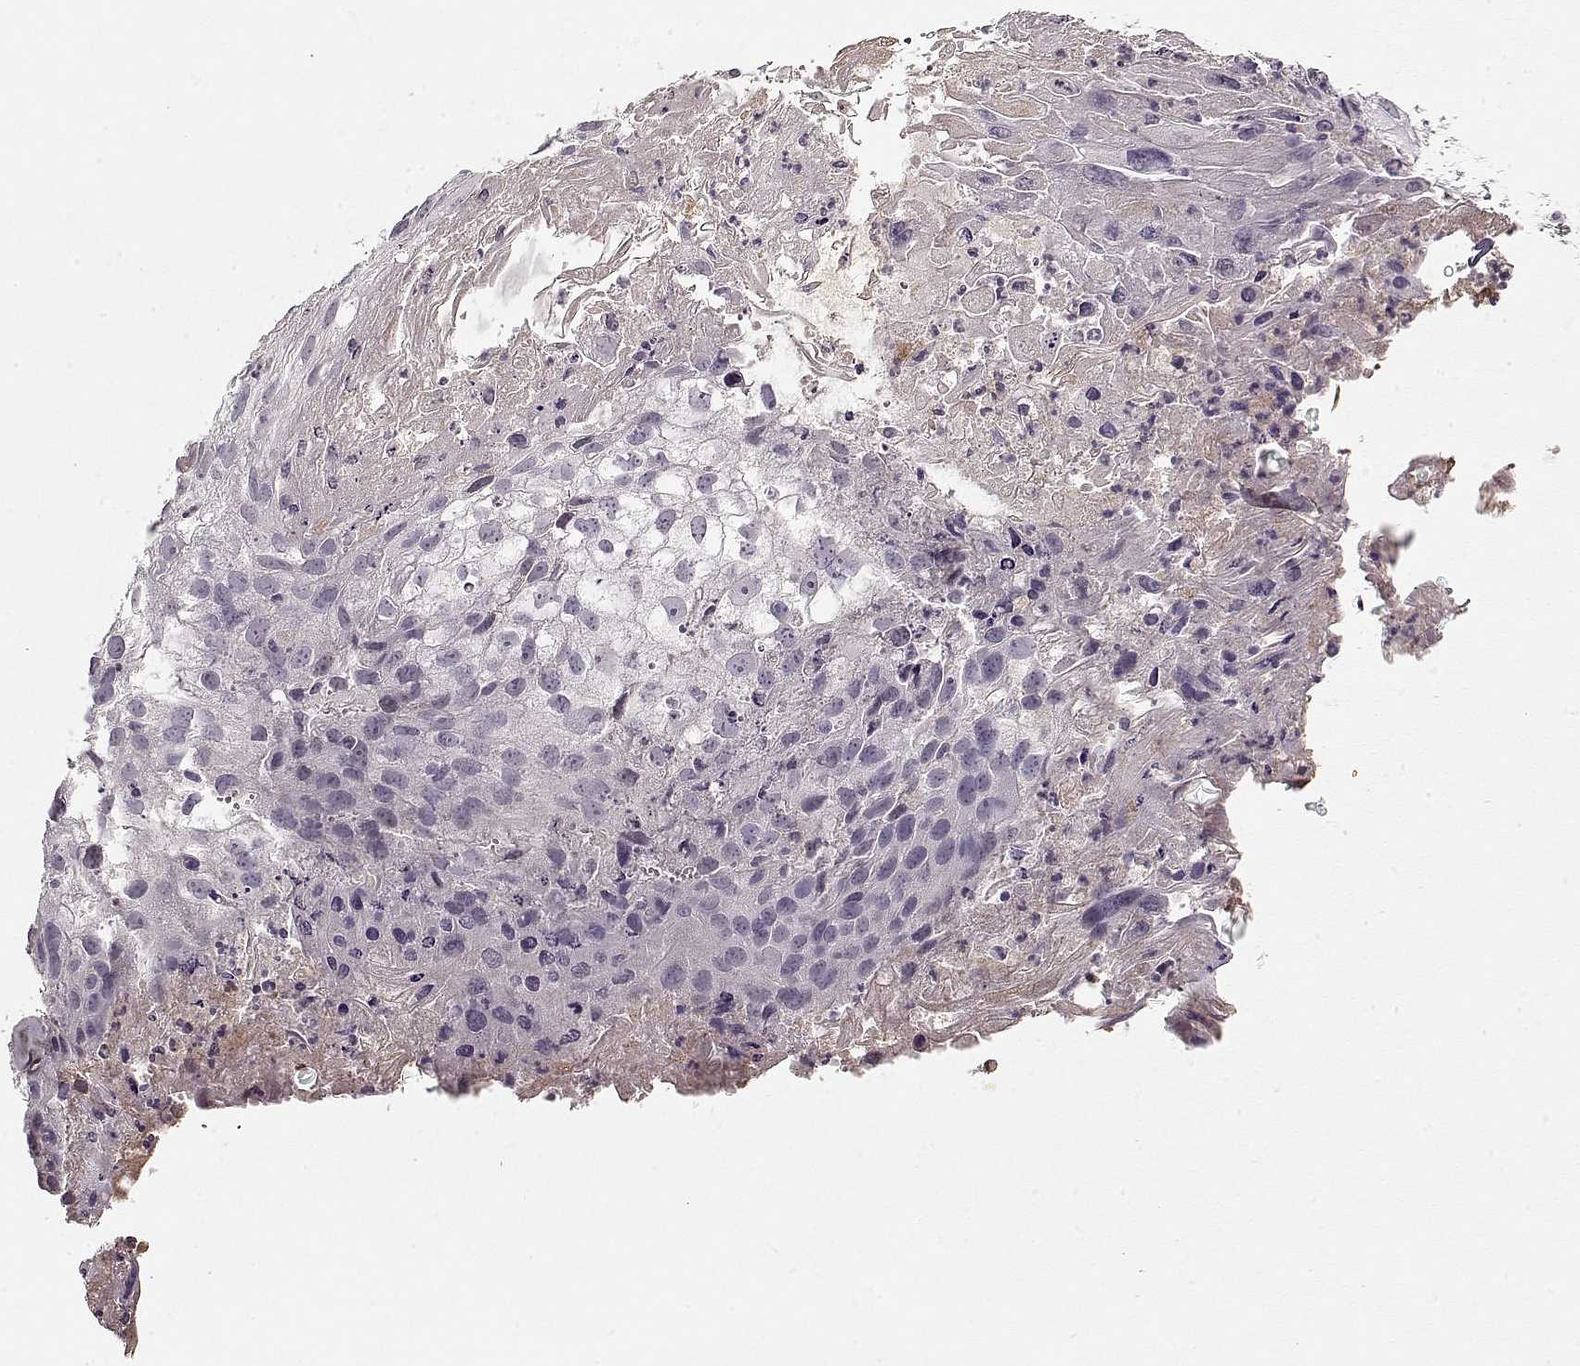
{"staining": {"intensity": "negative", "quantity": "none", "location": "none"}, "tissue": "cervical cancer", "cell_type": "Tumor cells", "image_type": "cancer", "snomed": [{"axis": "morphology", "description": "Squamous cell carcinoma, NOS"}, {"axis": "topography", "description": "Cervix"}], "caption": "Immunohistochemical staining of human squamous cell carcinoma (cervical) reveals no significant positivity in tumor cells.", "gene": "LUM", "patient": {"sex": "female", "age": 53}}